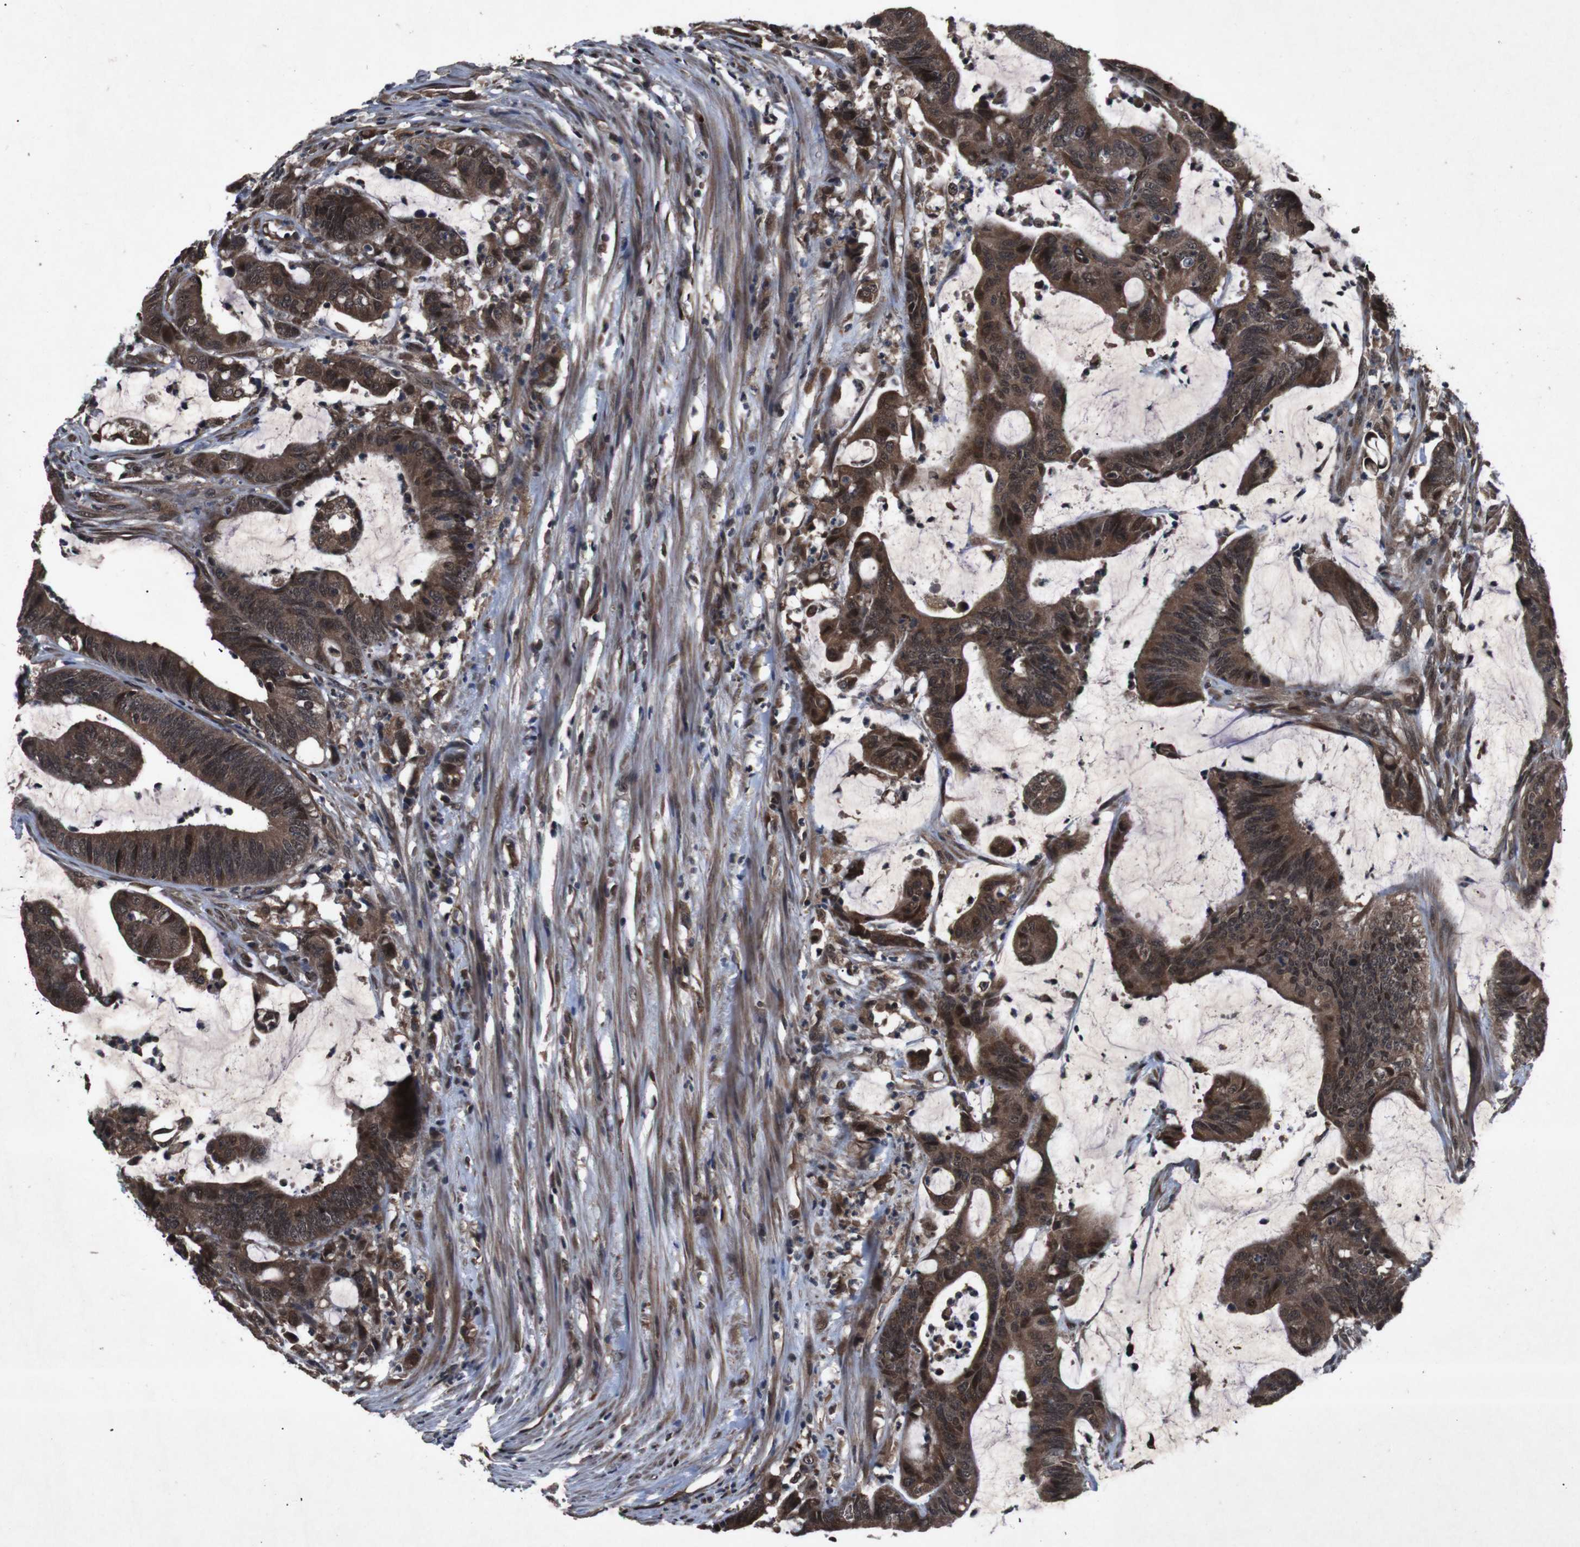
{"staining": {"intensity": "strong", "quantity": ">75%", "location": "cytoplasmic/membranous,nuclear"}, "tissue": "colorectal cancer", "cell_type": "Tumor cells", "image_type": "cancer", "snomed": [{"axis": "morphology", "description": "Adenocarcinoma, NOS"}, {"axis": "topography", "description": "Rectum"}], "caption": "Human colorectal adenocarcinoma stained with a protein marker shows strong staining in tumor cells.", "gene": "SOCS1", "patient": {"sex": "female", "age": 66}}